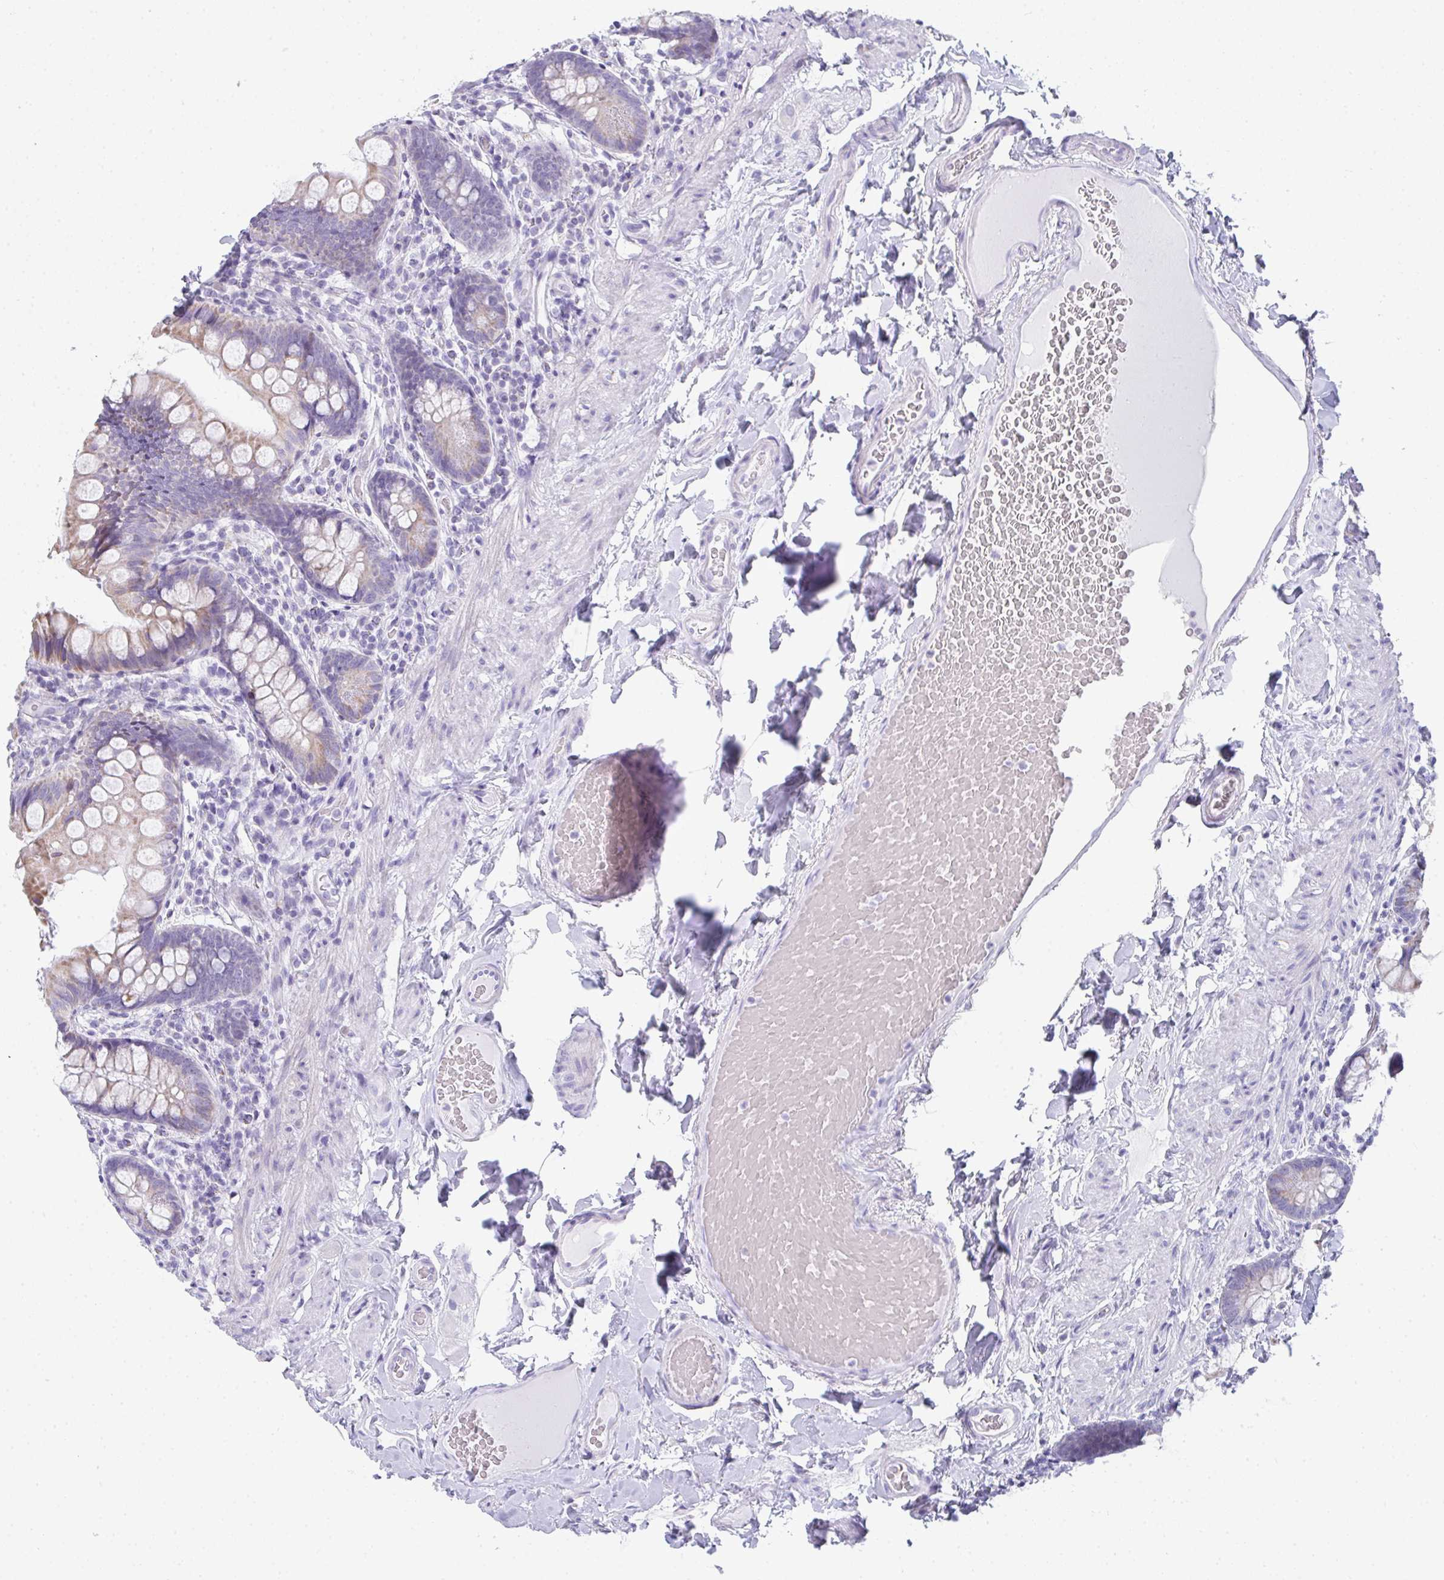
{"staining": {"intensity": "weak", "quantity": "25%-75%", "location": "cytoplasmic/membranous"}, "tissue": "small intestine", "cell_type": "Glandular cells", "image_type": "normal", "snomed": [{"axis": "morphology", "description": "Normal tissue, NOS"}, {"axis": "topography", "description": "Small intestine"}], "caption": "Immunohistochemistry (IHC) of unremarkable small intestine displays low levels of weak cytoplasmic/membranous positivity in about 25%-75% of glandular cells.", "gene": "RLF", "patient": {"sex": "male", "age": 70}}